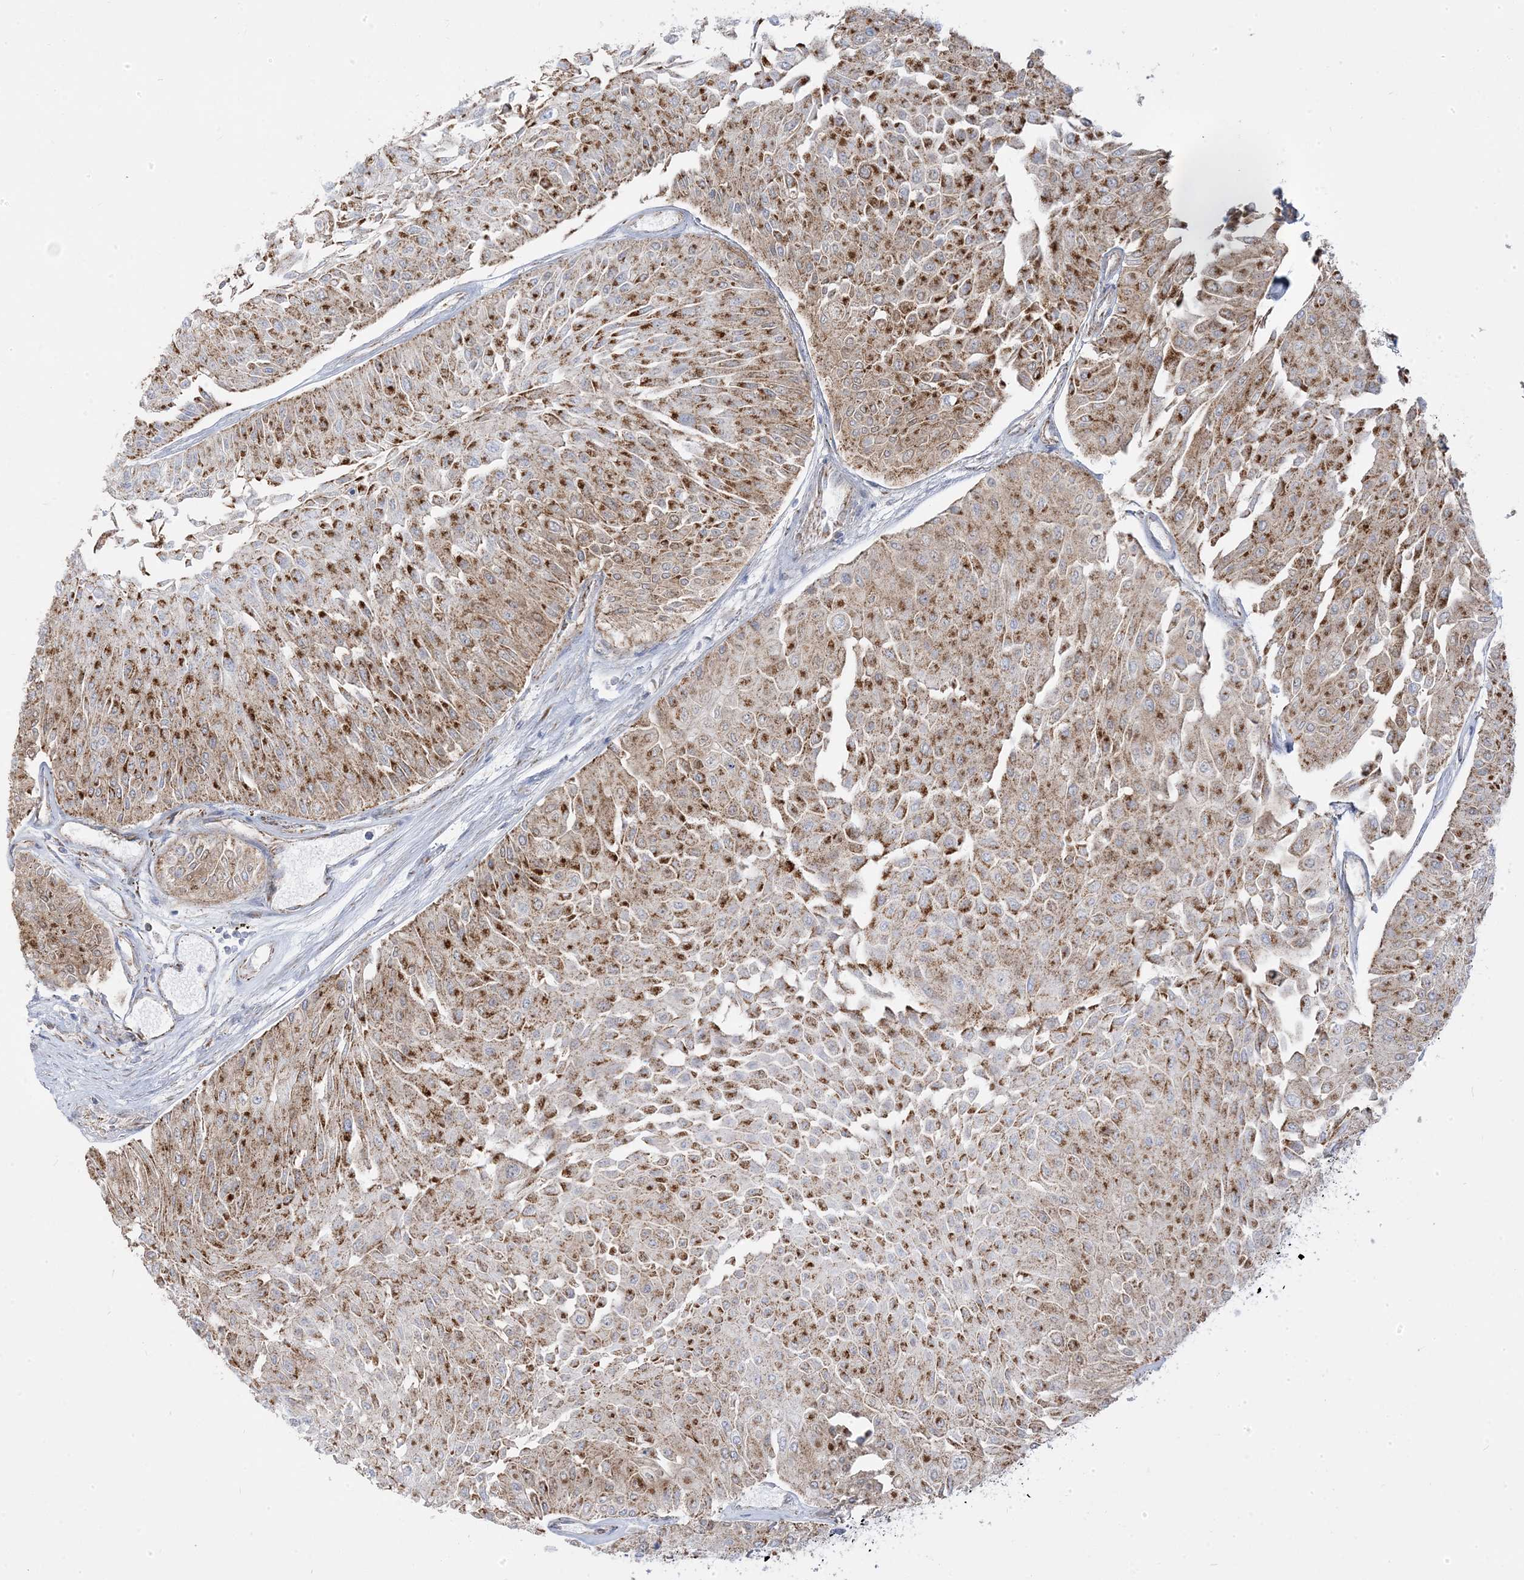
{"staining": {"intensity": "moderate", "quantity": ">75%", "location": "cytoplasmic/membranous"}, "tissue": "urothelial cancer", "cell_type": "Tumor cells", "image_type": "cancer", "snomed": [{"axis": "morphology", "description": "Urothelial carcinoma, Low grade"}, {"axis": "topography", "description": "Urinary bladder"}], "caption": "Immunohistochemistry (IHC) image of neoplastic tissue: human urothelial cancer stained using immunohistochemistry demonstrates medium levels of moderate protein expression localized specifically in the cytoplasmic/membranous of tumor cells, appearing as a cytoplasmic/membranous brown color.", "gene": "PCCB", "patient": {"sex": "male", "age": 67}}